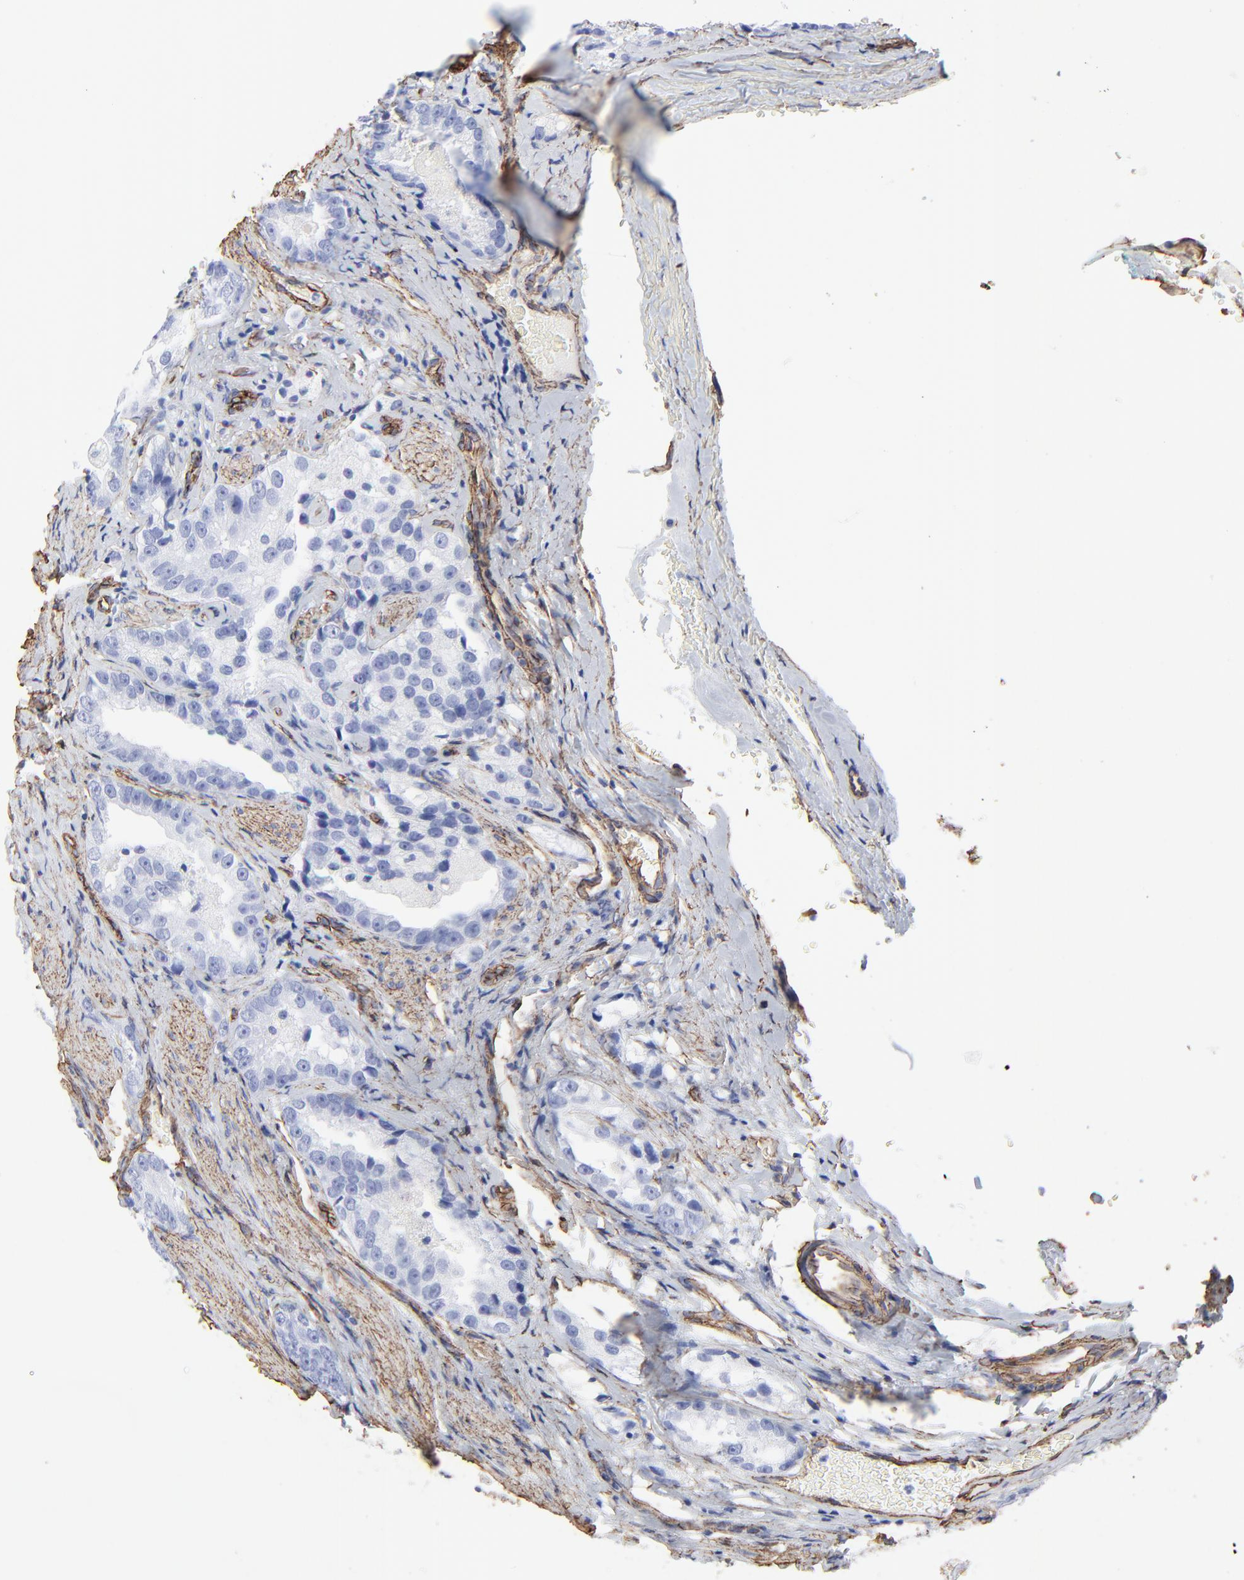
{"staining": {"intensity": "negative", "quantity": "none", "location": "none"}, "tissue": "prostate cancer", "cell_type": "Tumor cells", "image_type": "cancer", "snomed": [{"axis": "morphology", "description": "Adenocarcinoma, High grade"}, {"axis": "topography", "description": "Prostate"}], "caption": "DAB immunohistochemical staining of human high-grade adenocarcinoma (prostate) demonstrates no significant staining in tumor cells.", "gene": "CAV1", "patient": {"sex": "male", "age": 63}}